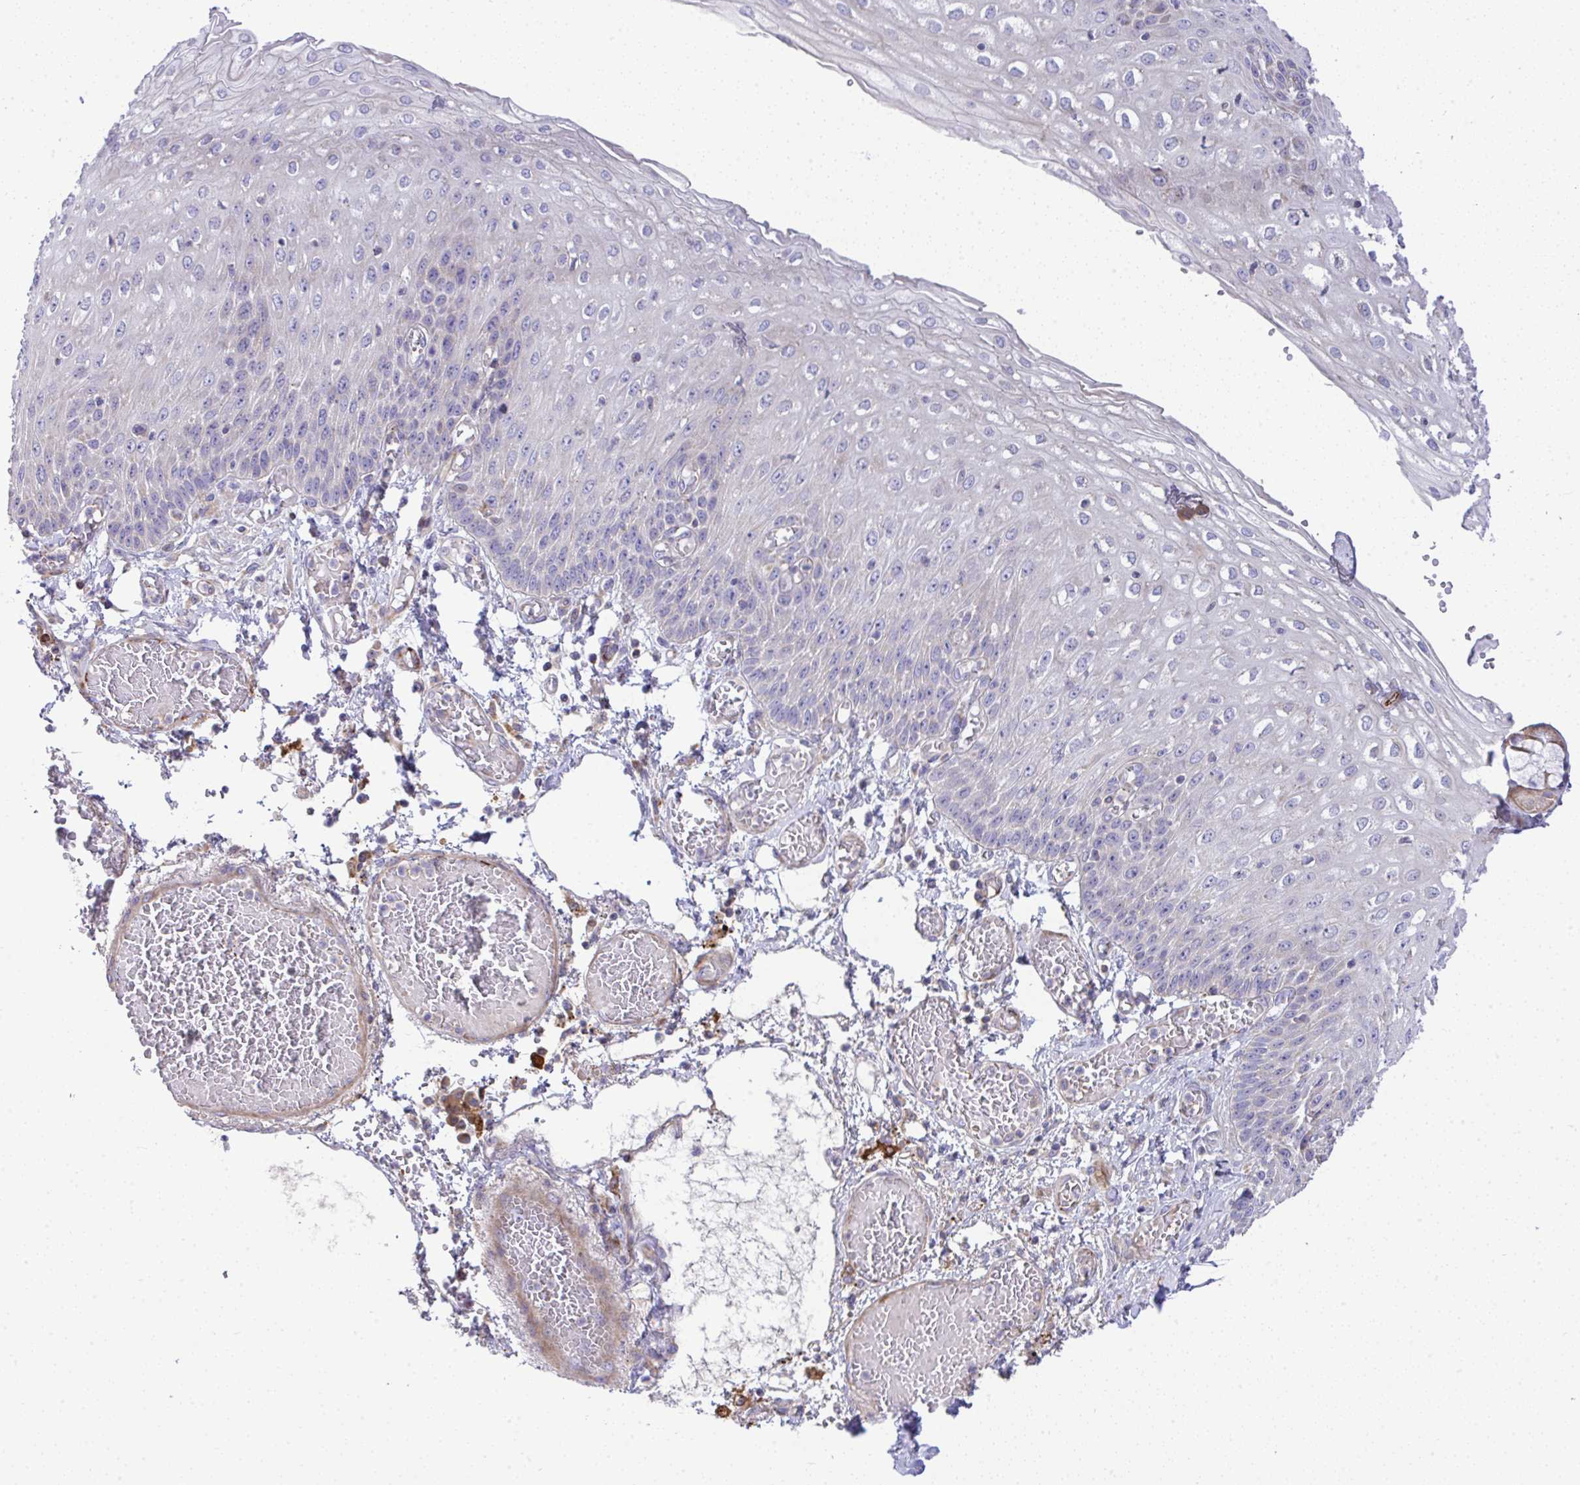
{"staining": {"intensity": "weak", "quantity": "<25%", "location": "cytoplasmic/membranous"}, "tissue": "esophagus", "cell_type": "Squamous epithelial cells", "image_type": "normal", "snomed": [{"axis": "morphology", "description": "Normal tissue, NOS"}, {"axis": "morphology", "description": "Adenocarcinoma, NOS"}, {"axis": "topography", "description": "Esophagus"}], "caption": "Immunohistochemistry of unremarkable esophagus shows no staining in squamous epithelial cells.", "gene": "GRID2", "patient": {"sex": "male", "age": 81}}